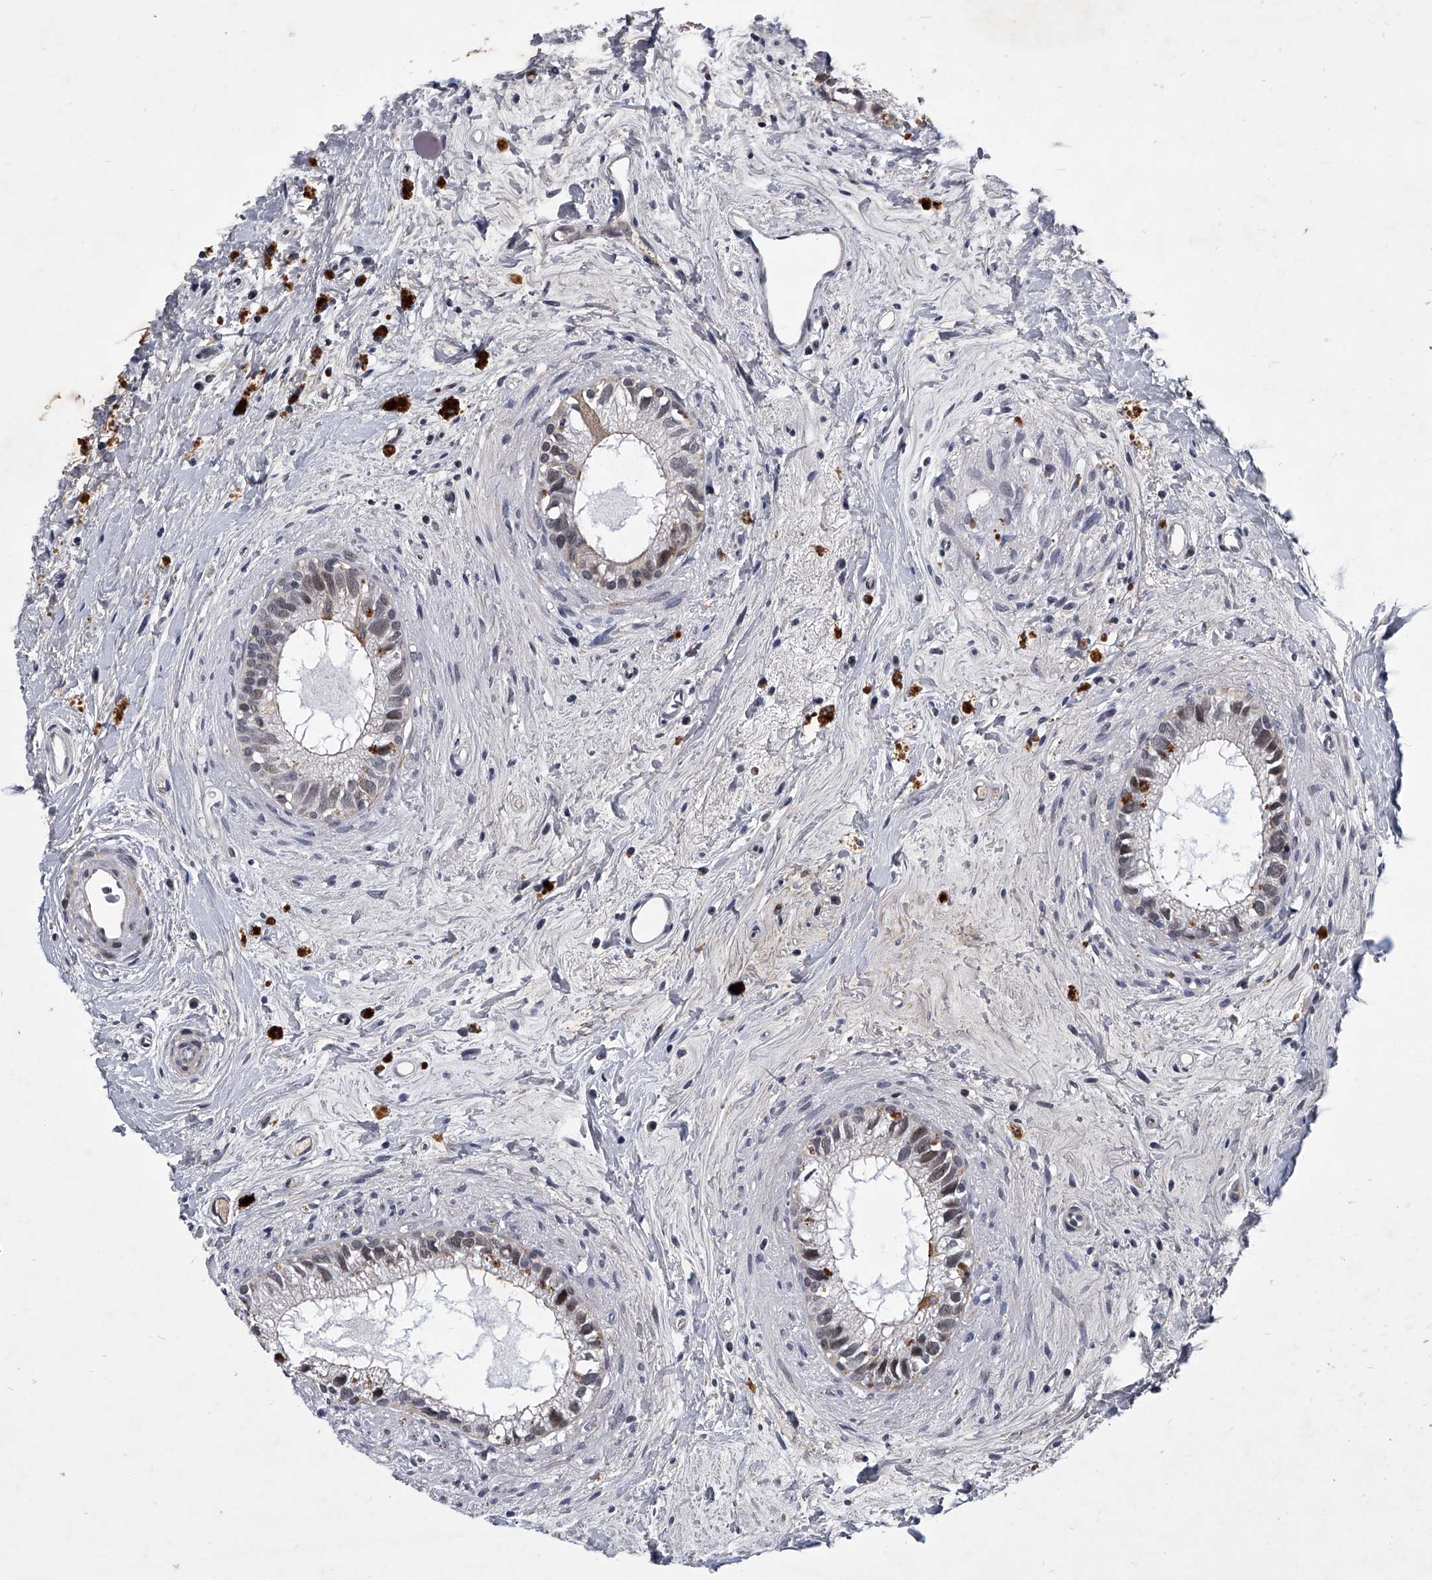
{"staining": {"intensity": "moderate", "quantity": "<25%", "location": "nuclear"}, "tissue": "epididymis", "cell_type": "Glandular cells", "image_type": "normal", "snomed": [{"axis": "morphology", "description": "Normal tissue, NOS"}, {"axis": "topography", "description": "Epididymis"}], "caption": "Immunohistochemical staining of unremarkable human epididymis exhibits low levels of moderate nuclear positivity in about <25% of glandular cells.", "gene": "ZNF76", "patient": {"sex": "male", "age": 80}}